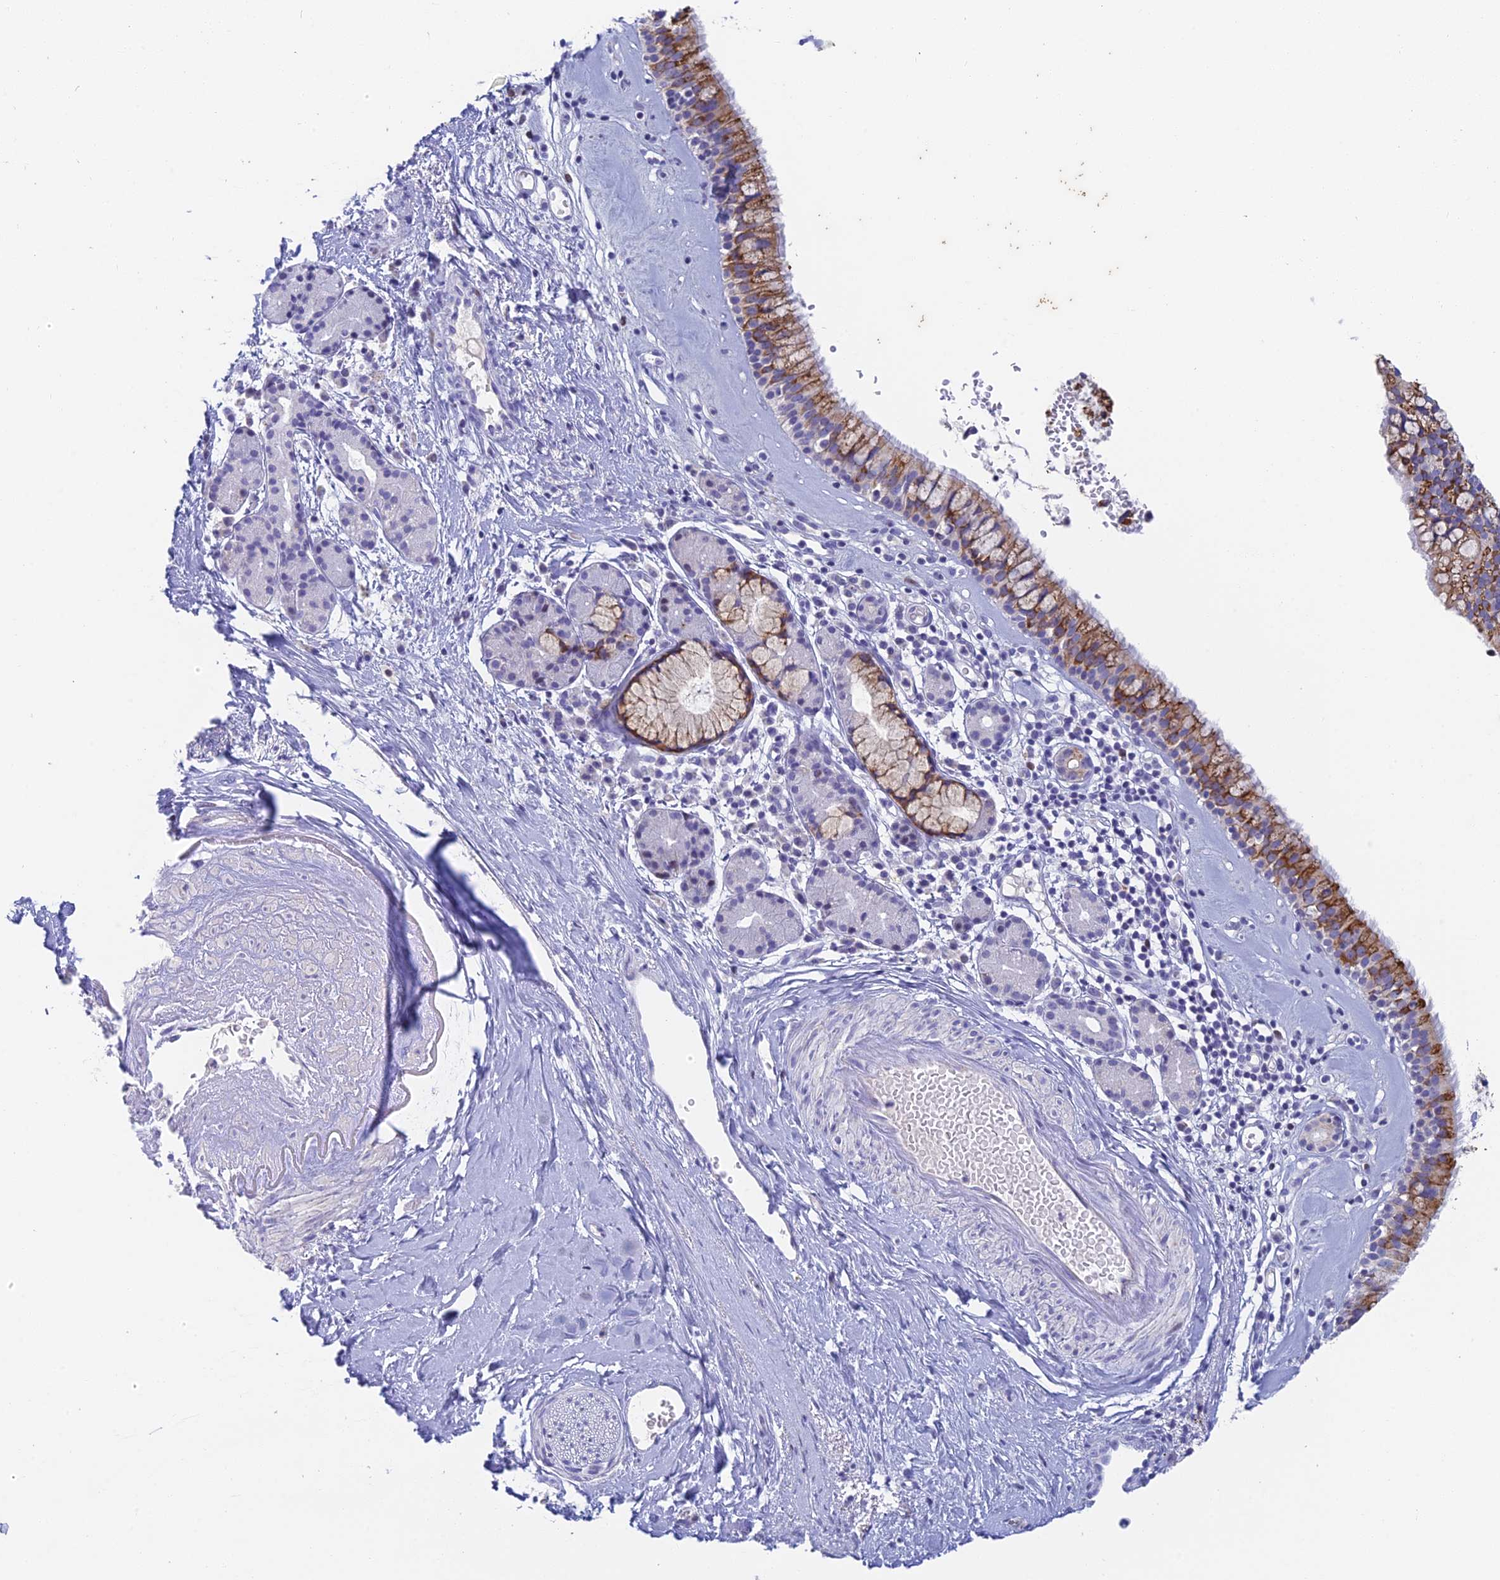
{"staining": {"intensity": "moderate", "quantity": ">75%", "location": "cytoplasmic/membranous"}, "tissue": "nasopharynx", "cell_type": "Respiratory epithelial cells", "image_type": "normal", "snomed": [{"axis": "morphology", "description": "Normal tissue, NOS"}, {"axis": "topography", "description": "Nasopharynx"}], "caption": "The histopathology image demonstrates immunohistochemical staining of unremarkable nasopharynx. There is moderate cytoplasmic/membranous staining is appreciated in approximately >75% of respiratory epithelial cells. (Brightfield microscopy of DAB IHC at high magnification).", "gene": "REXO5", "patient": {"sex": "male", "age": 82}}